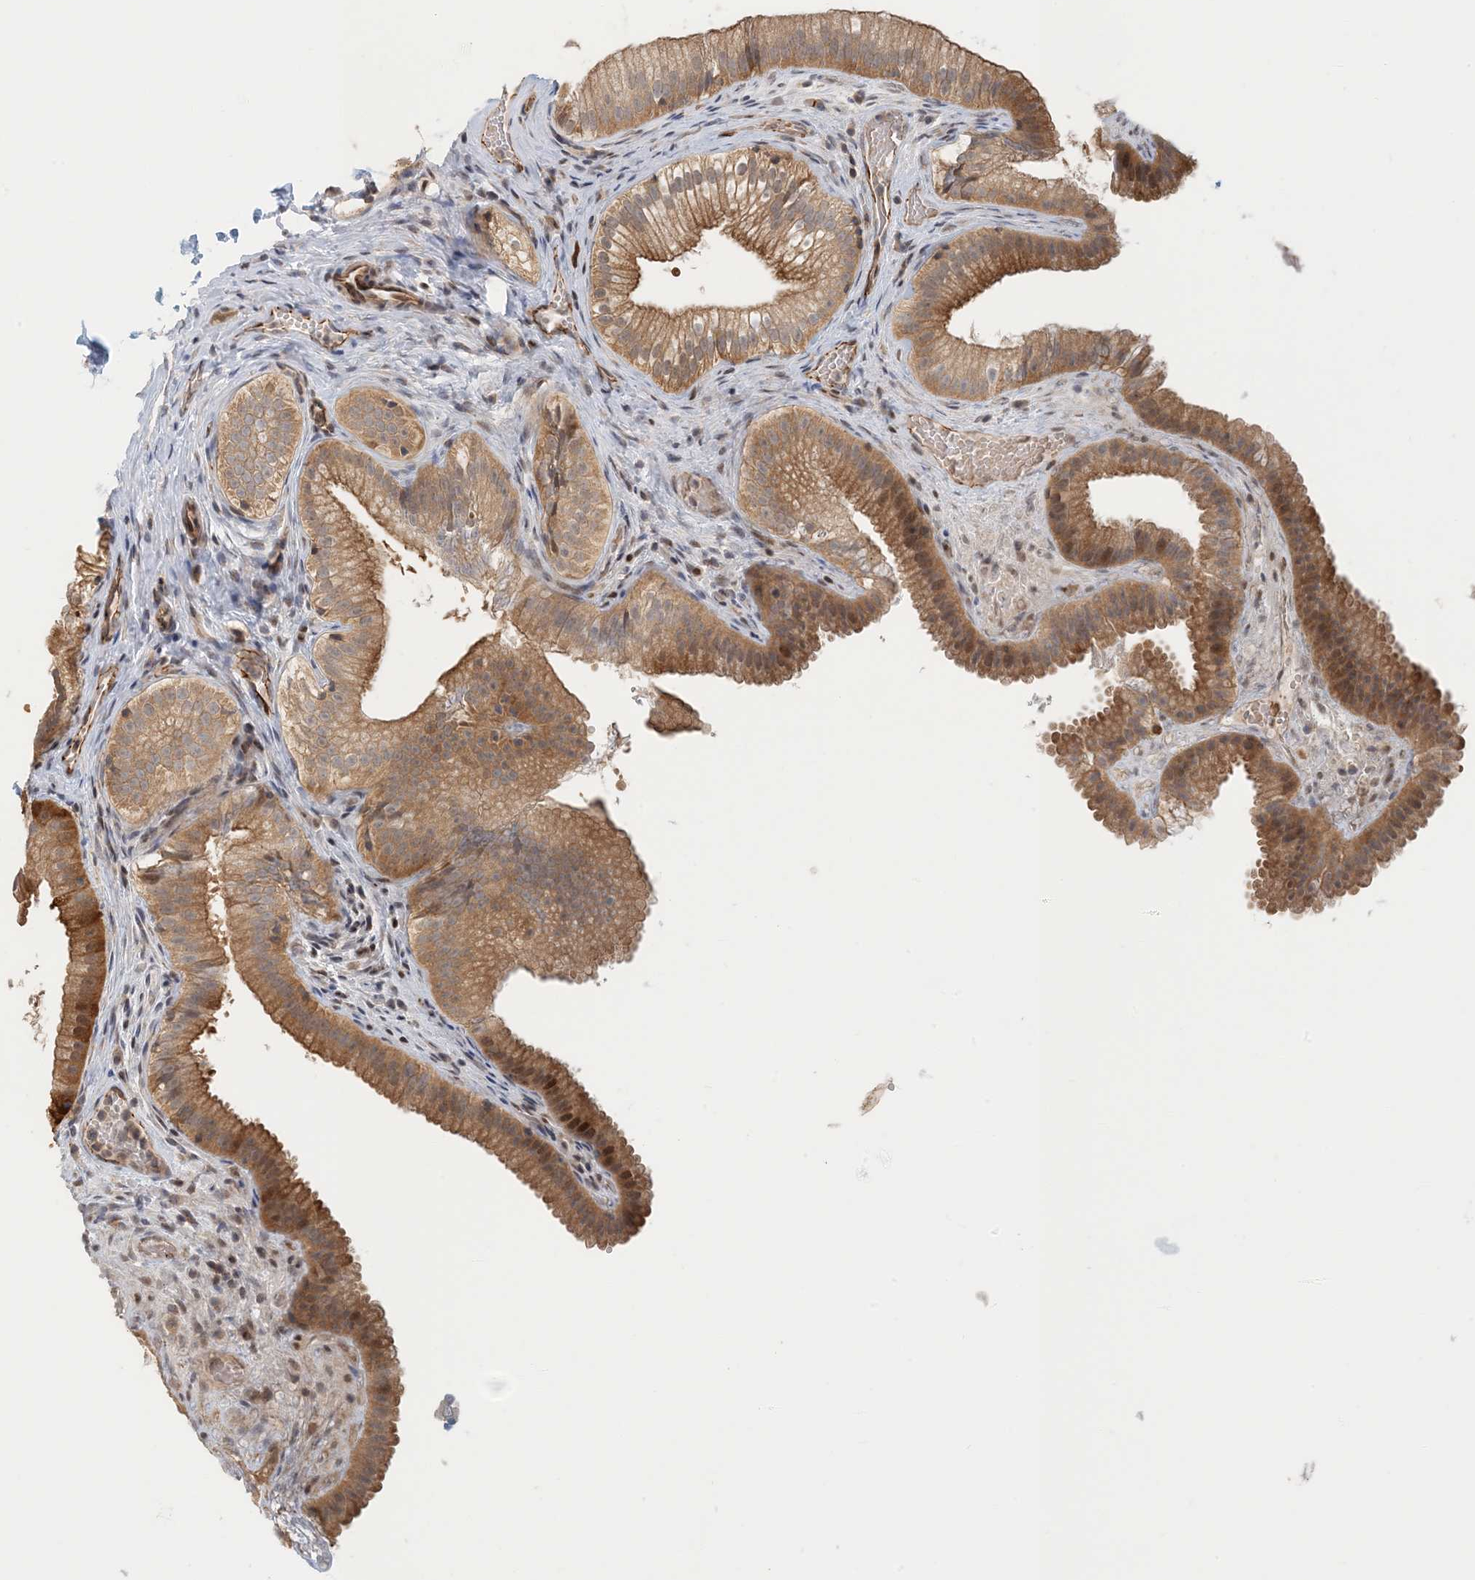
{"staining": {"intensity": "strong", "quantity": ">75%", "location": "cytoplasmic/membranous,nuclear"}, "tissue": "gallbladder", "cell_type": "Glandular cells", "image_type": "normal", "snomed": [{"axis": "morphology", "description": "Normal tissue, NOS"}, {"axis": "topography", "description": "Gallbladder"}], "caption": "DAB (3,3'-diaminobenzidine) immunohistochemical staining of benign human gallbladder demonstrates strong cytoplasmic/membranous,nuclear protein positivity in about >75% of glandular cells.", "gene": "MAPKBP1", "patient": {"sex": "female", "age": 30}}